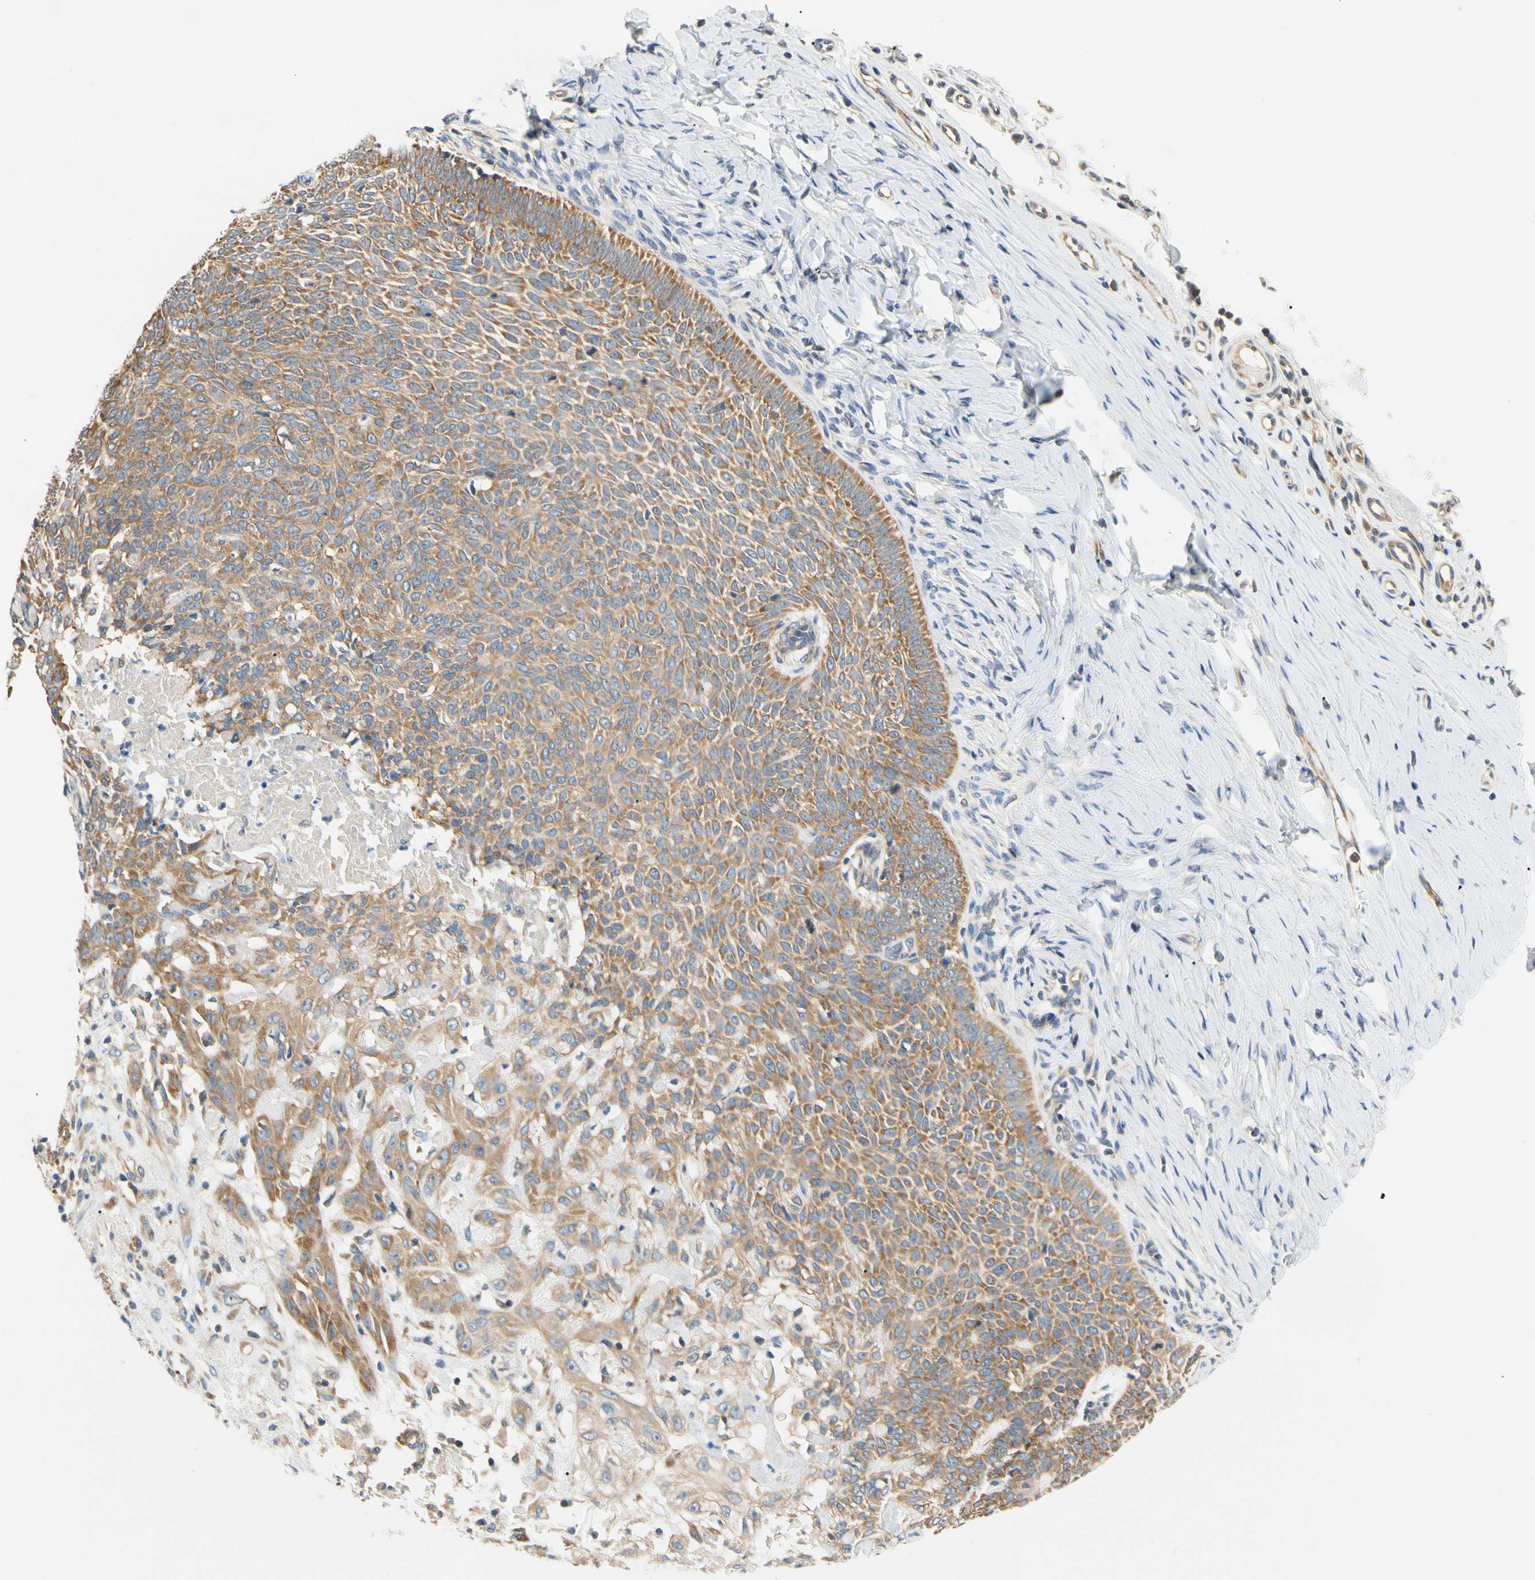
{"staining": {"intensity": "moderate", "quantity": ">75%", "location": "cytoplasmic/membranous"}, "tissue": "skin cancer", "cell_type": "Tumor cells", "image_type": "cancer", "snomed": [{"axis": "morphology", "description": "Normal tissue, NOS"}, {"axis": "morphology", "description": "Basal cell carcinoma"}, {"axis": "topography", "description": "Skin"}], "caption": "Protein expression analysis of human skin basal cell carcinoma reveals moderate cytoplasmic/membranous staining in approximately >75% of tumor cells.", "gene": "LRRC47", "patient": {"sex": "male", "age": 87}}